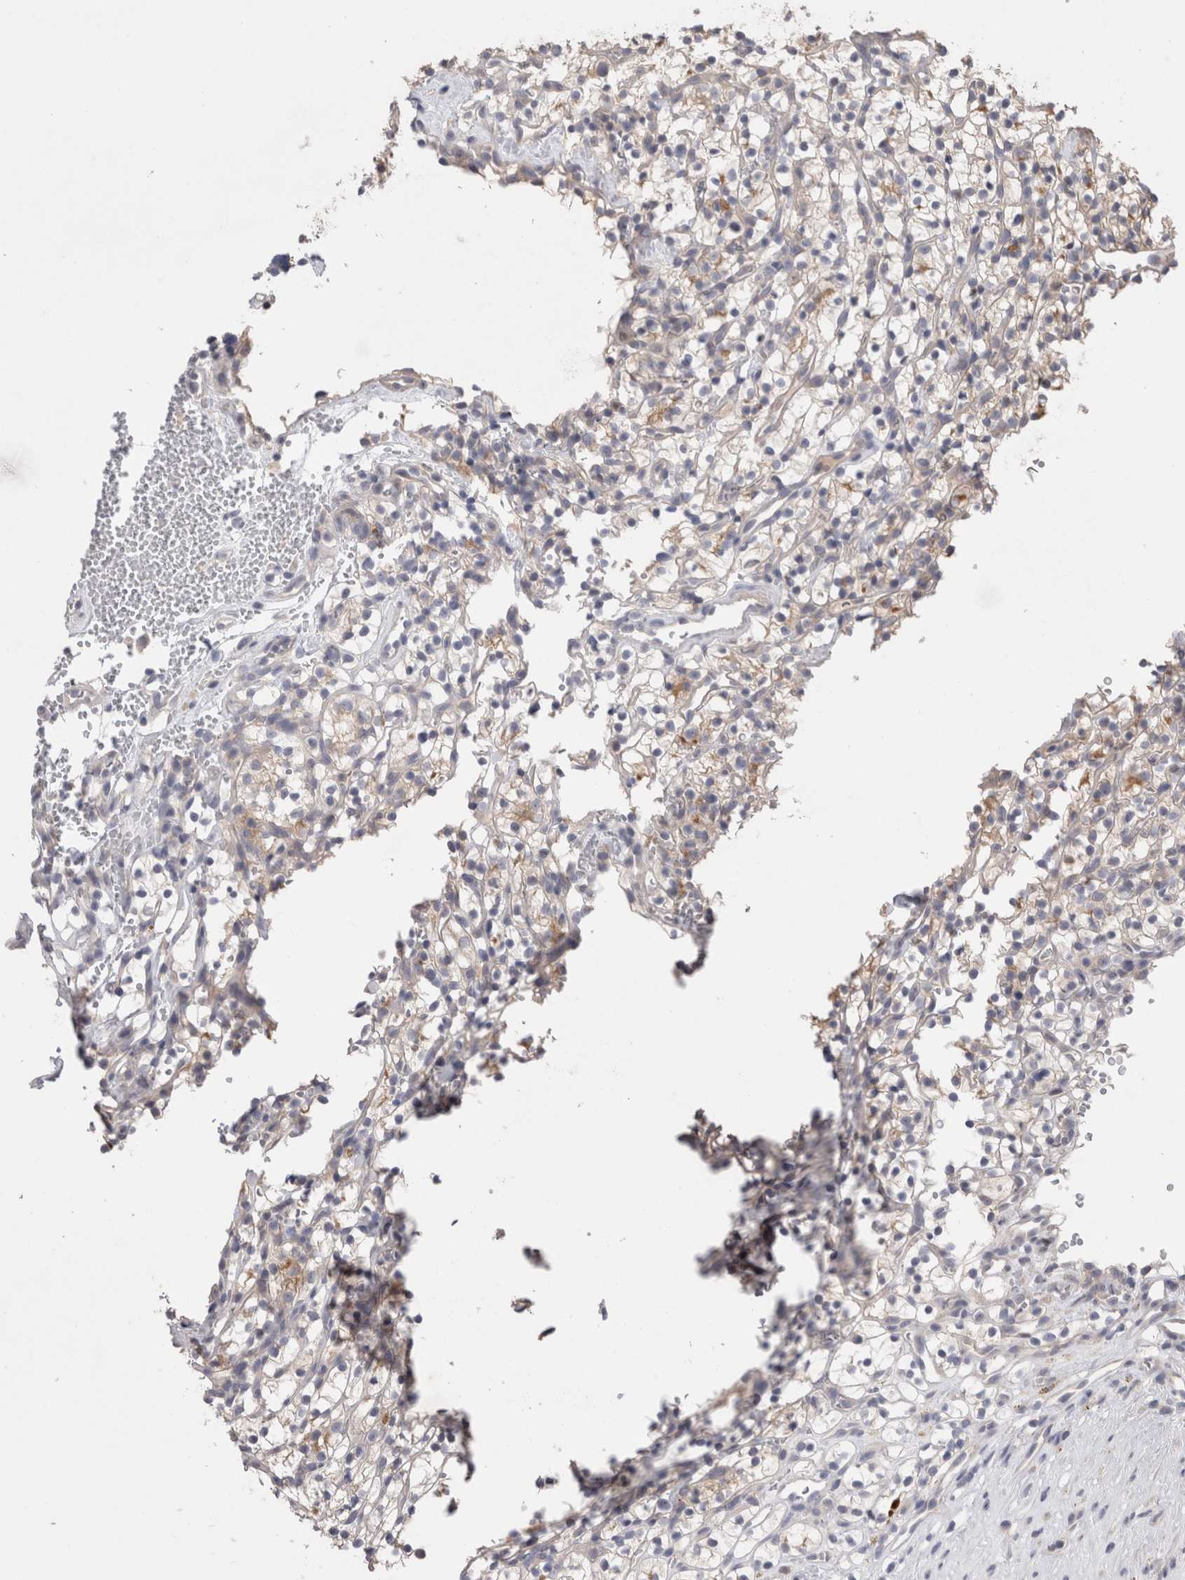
{"staining": {"intensity": "negative", "quantity": "none", "location": "none"}, "tissue": "renal cancer", "cell_type": "Tumor cells", "image_type": "cancer", "snomed": [{"axis": "morphology", "description": "Adenocarcinoma, NOS"}, {"axis": "topography", "description": "Kidney"}], "caption": "Immunohistochemistry of human renal cancer (adenocarcinoma) displays no expression in tumor cells.", "gene": "OTOR", "patient": {"sex": "female", "age": 57}}